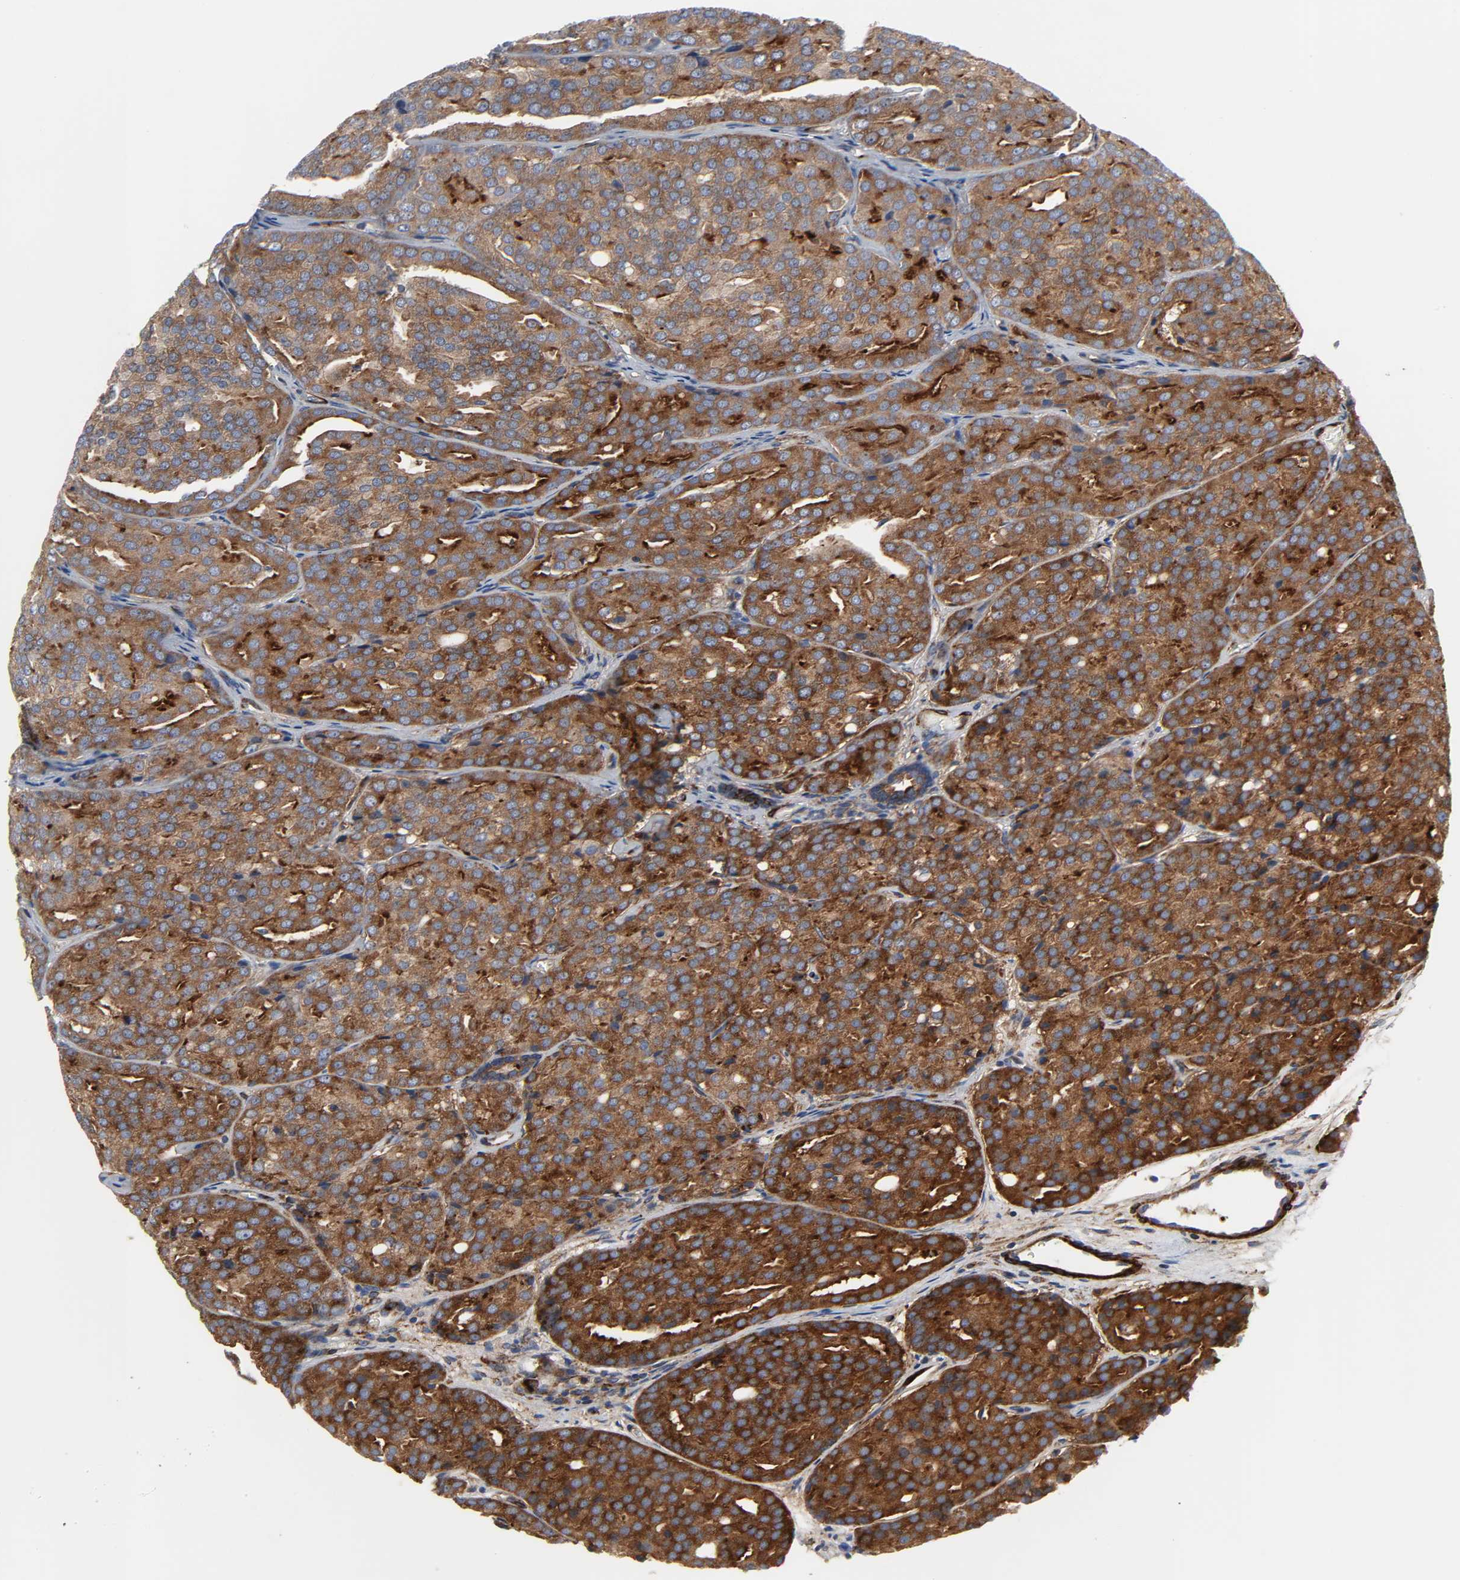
{"staining": {"intensity": "strong", "quantity": ">75%", "location": "cytoplasmic/membranous"}, "tissue": "prostate cancer", "cell_type": "Tumor cells", "image_type": "cancer", "snomed": [{"axis": "morphology", "description": "Adenocarcinoma, High grade"}, {"axis": "topography", "description": "Prostate"}], "caption": "The immunohistochemical stain labels strong cytoplasmic/membranous positivity in tumor cells of prostate high-grade adenocarcinoma tissue.", "gene": "ARHGAP1", "patient": {"sex": "male", "age": 64}}